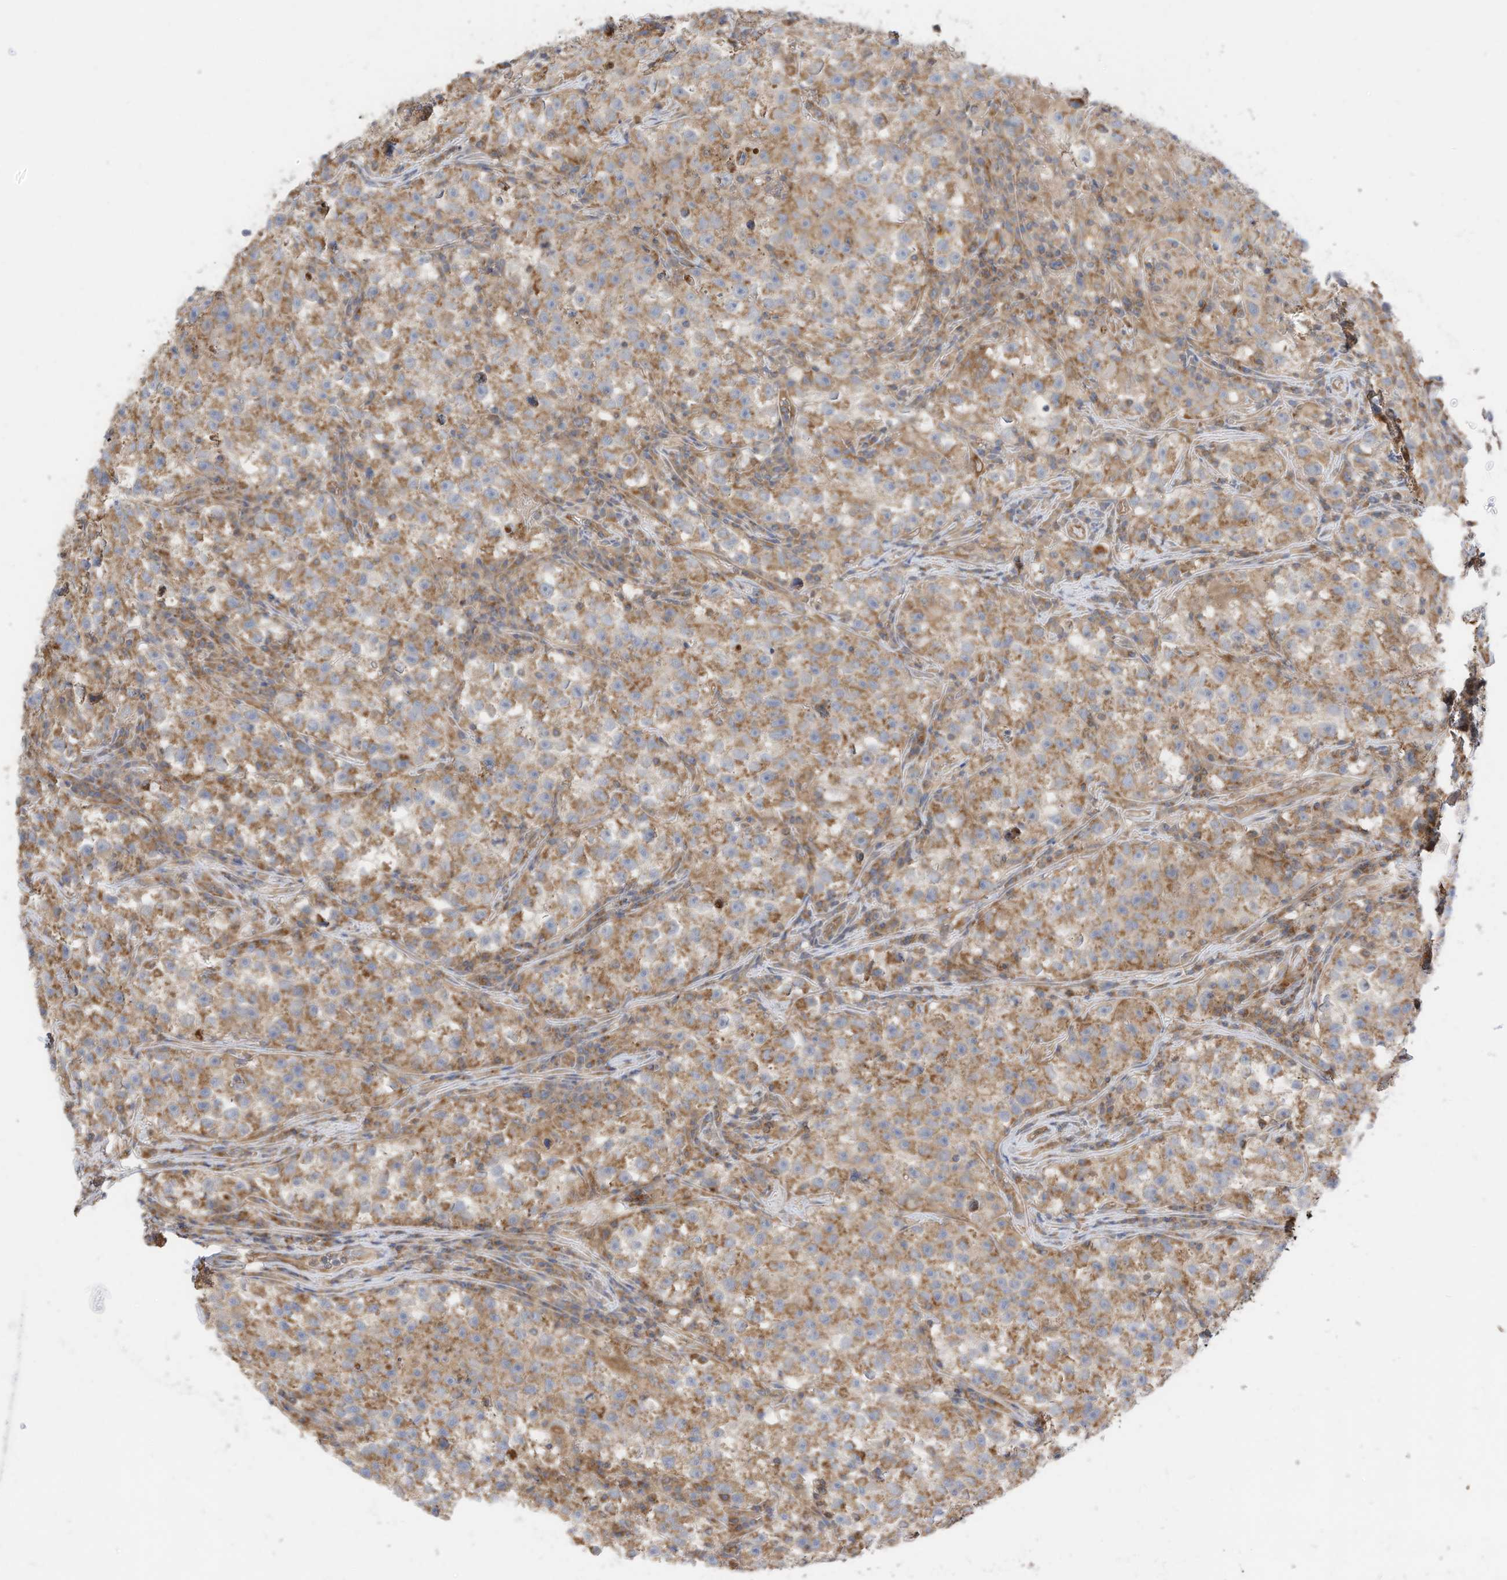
{"staining": {"intensity": "moderate", "quantity": ">75%", "location": "cytoplasmic/membranous"}, "tissue": "testis cancer", "cell_type": "Tumor cells", "image_type": "cancer", "snomed": [{"axis": "morphology", "description": "Seminoma, NOS"}, {"axis": "topography", "description": "Testis"}], "caption": "About >75% of tumor cells in seminoma (testis) display moderate cytoplasmic/membranous protein positivity as visualized by brown immunohistochemical staining.", "gene": "METTL6", "patient": {"sex": "male", "age": 22}}